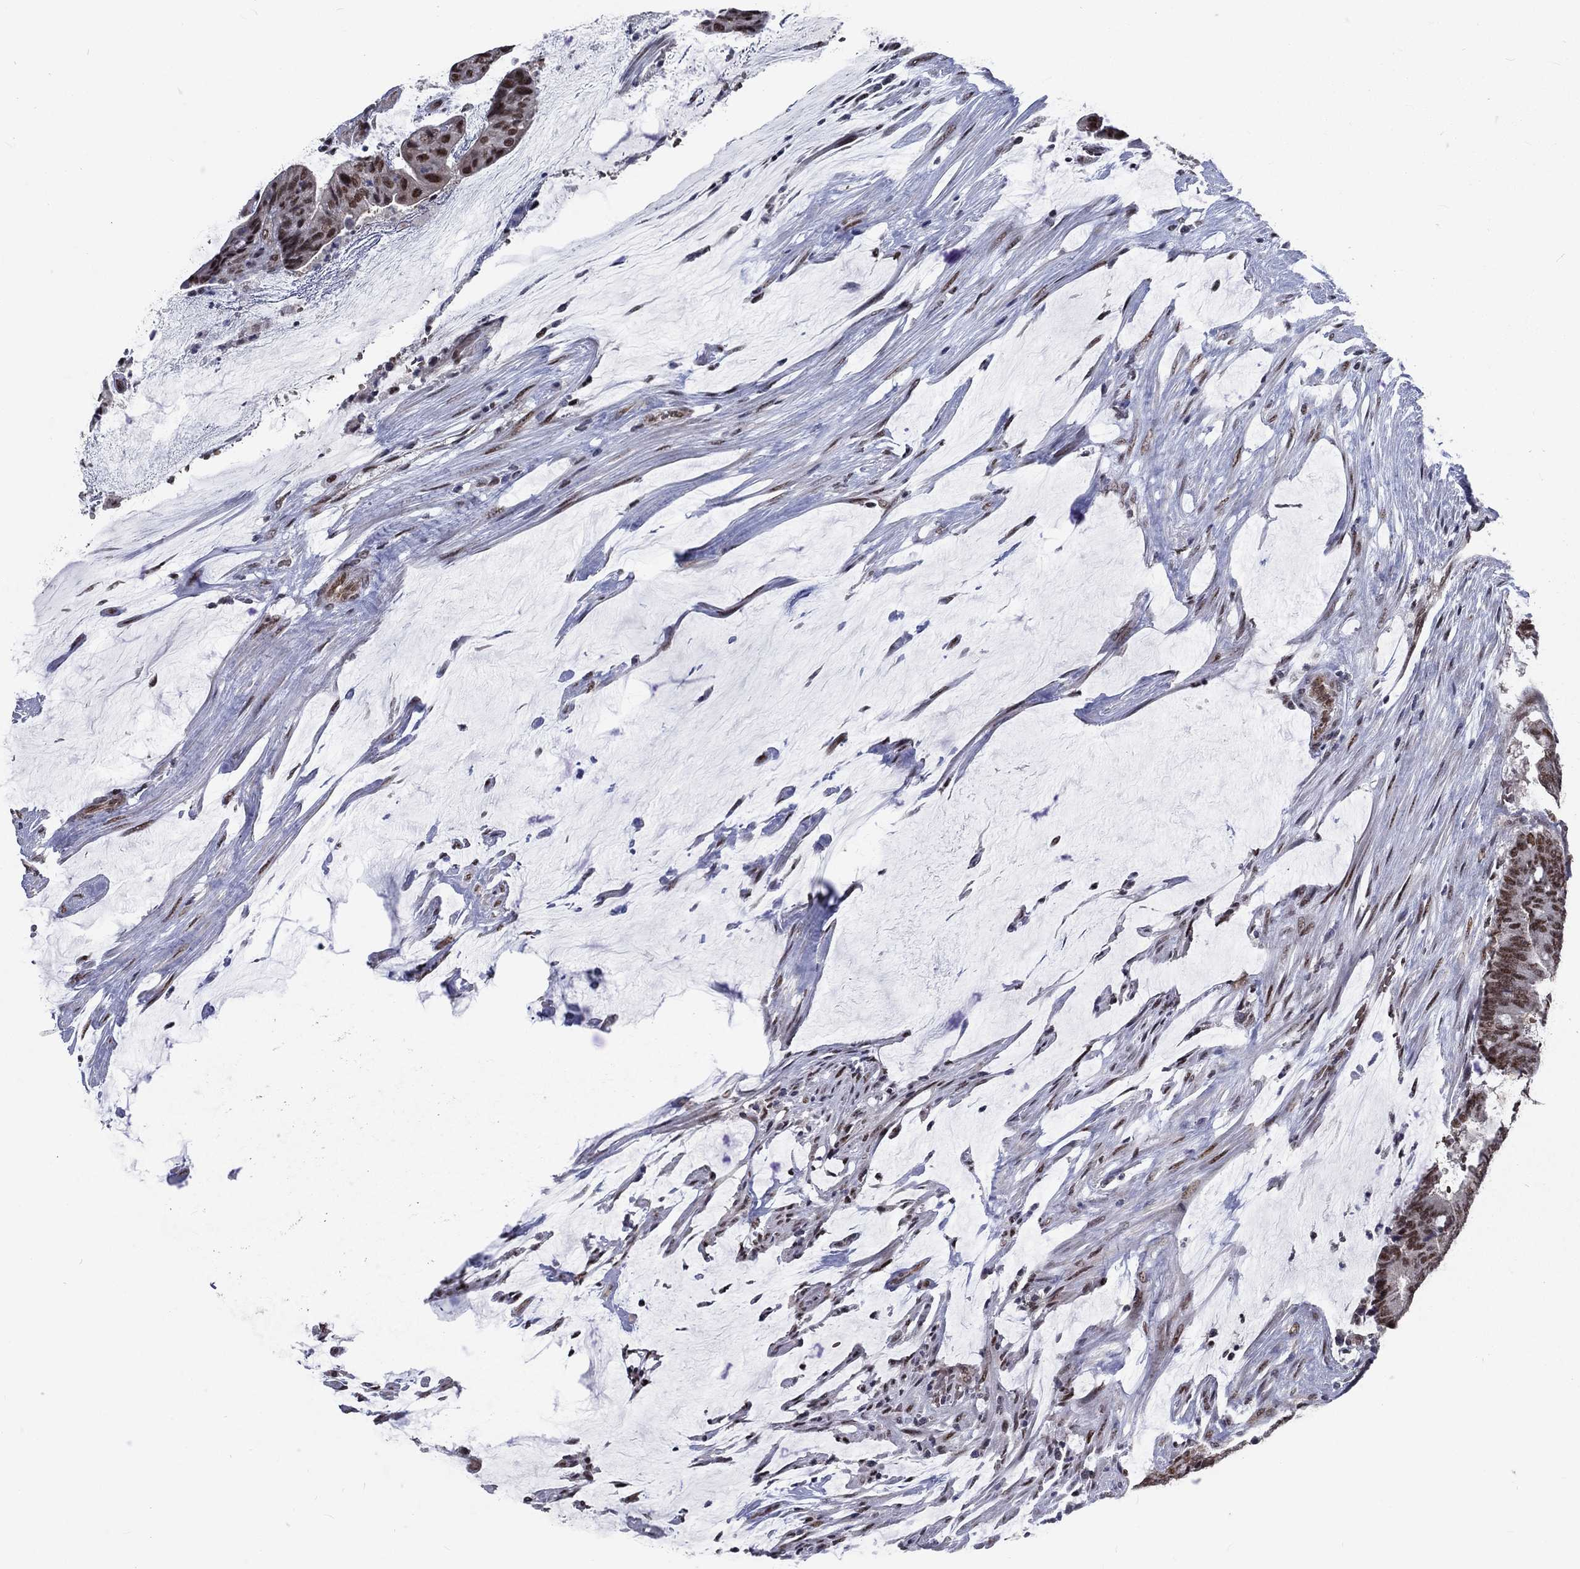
{"staining": {"intensity": "moderate", "quantity": ">75%", "location": "nuclear"}, "tissue": "colorectal cancer", "cell_type": "Tumor cells", "image_type": "cancer", "snomed": [{"axis": "morphology", "description": "Adenocarcinoma, NOS"}, {"axis": "topography", "description": "Colon"}], "caption": "DAB immunohistochemical staining of human adenocarcinoma (colorectal) reveals moderate nuclear protein expression in approximately >75% of tumor cells. (DAB (3,3'-diaminobenzidine) IHC, brown staining for protein, blue staining for nuclei).", "gene": "ZBED1", "patient": {"sex": "female", "age": 43}}